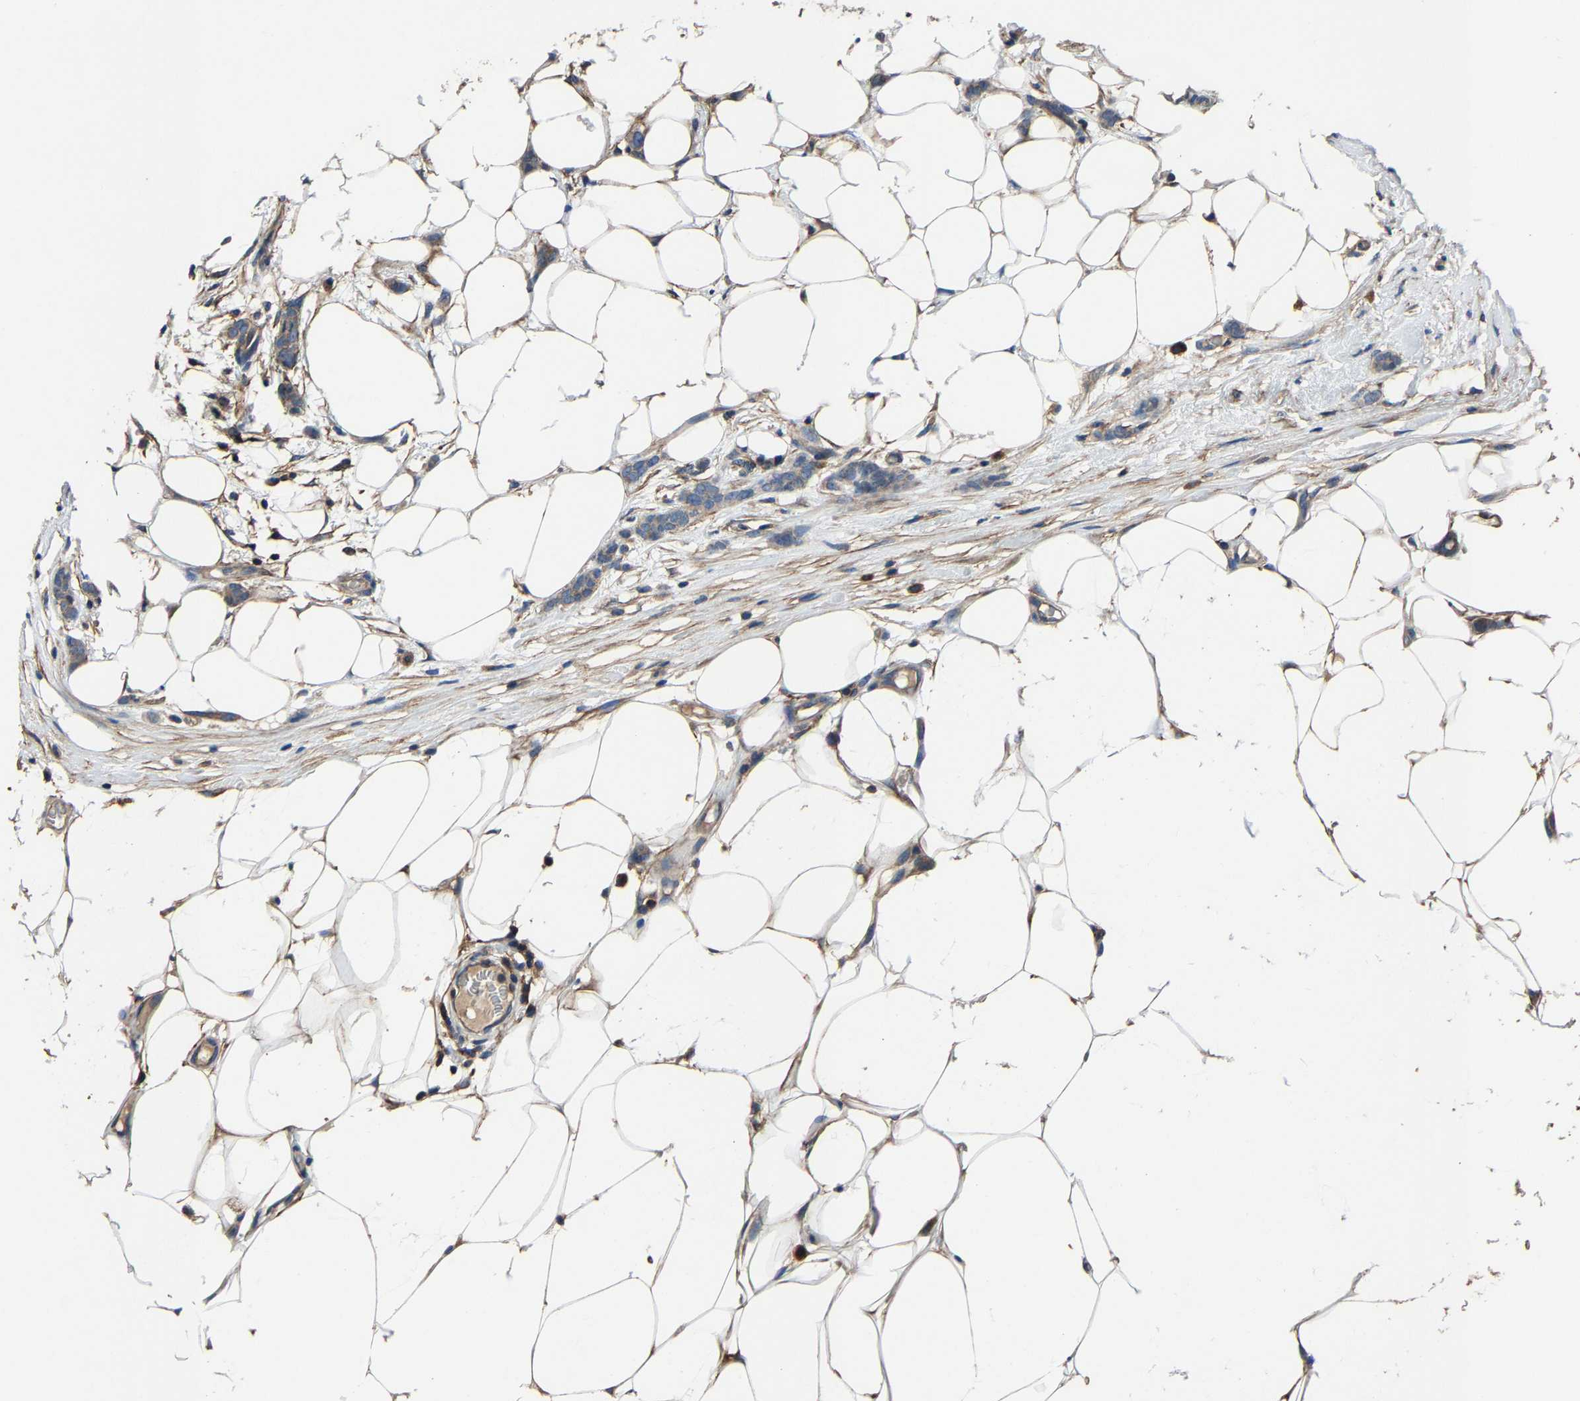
{"staining": {"intensity": "weak", "quantity": "25%-75%", "location": "cytoplasmic/membranous"}, "tissue": "breast cancer", "cell_type": "Tumor cells", "image_type": "cancer", "snomed": [{"axis": "morphology", "description": "Lobular carcinoma"}, {"axis": "topography", "description": "Skin"}, {"axis": "topography", "description": "Breast"}], "caption": "High-power microscopy captured an immunohistochemistry (IHC) micrograph of breast cancer, revealing weak cytoplasmic/membranous expression in about 25%-75% of tumor cells. (IHC, brightfield microscopy, high magnification).", "gene": "KIAA1958", "patient": {"sex": "female", "age": 46}}